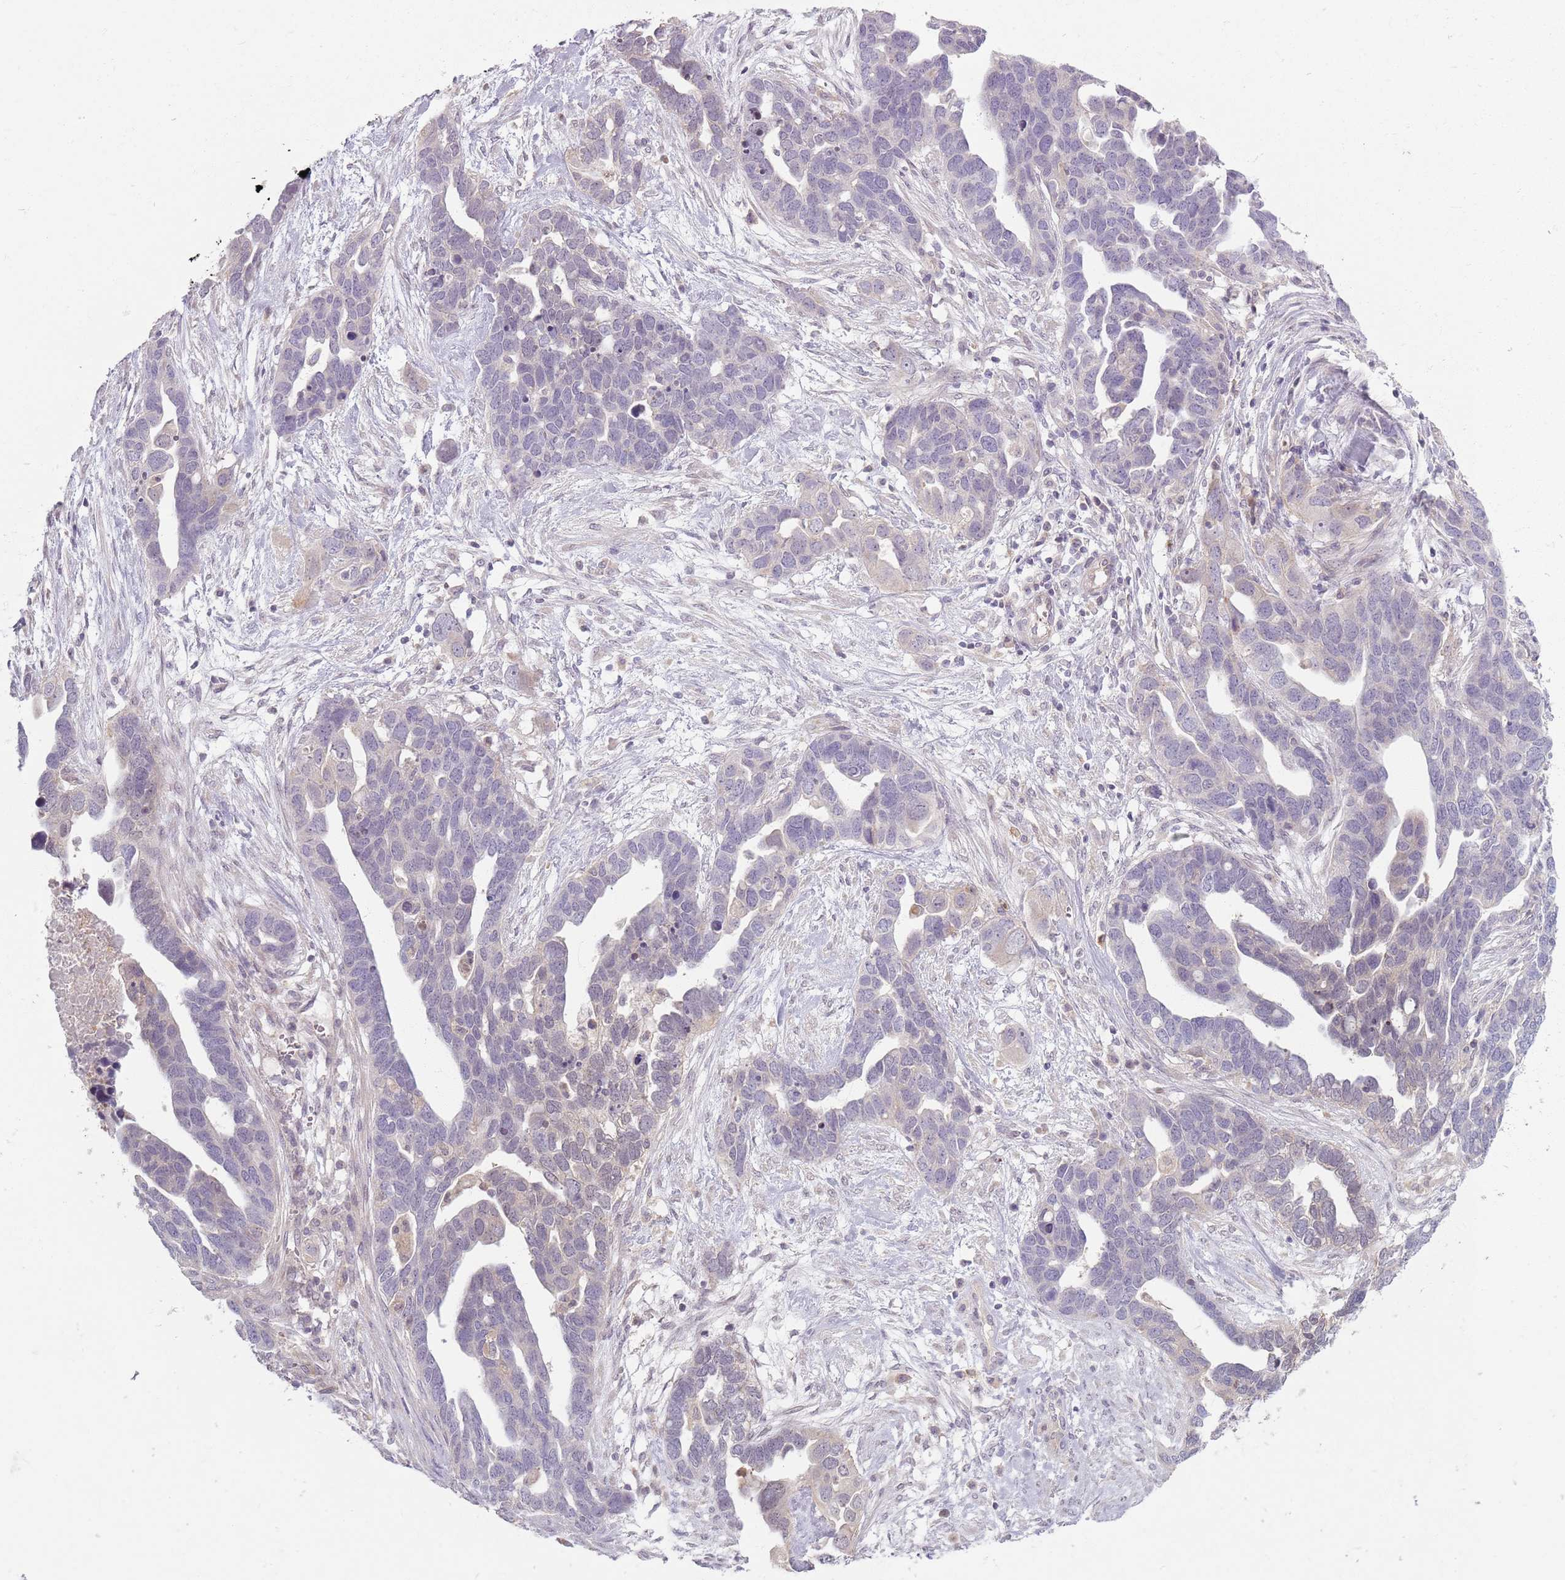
{"staining": {"intensity": "negative", "quantity": "none", "location": "none"}, "tissue": "ovarian cancer", "cell_type": "Tumor cells", "image_type": "cancer", "snomed": [{"axis": "morphology", "description": "Cystadenocarcinoma, serous, NOS"}, {"axis": "topography", "description": "Ovary"}], "caption": "Photomicrograph shows no significant protein staining in tumor cells of serous cystadenocarcinoma (ovarian).", "gene": "ZDHHC2", "patient": {"sex": "female", "age": 54}}